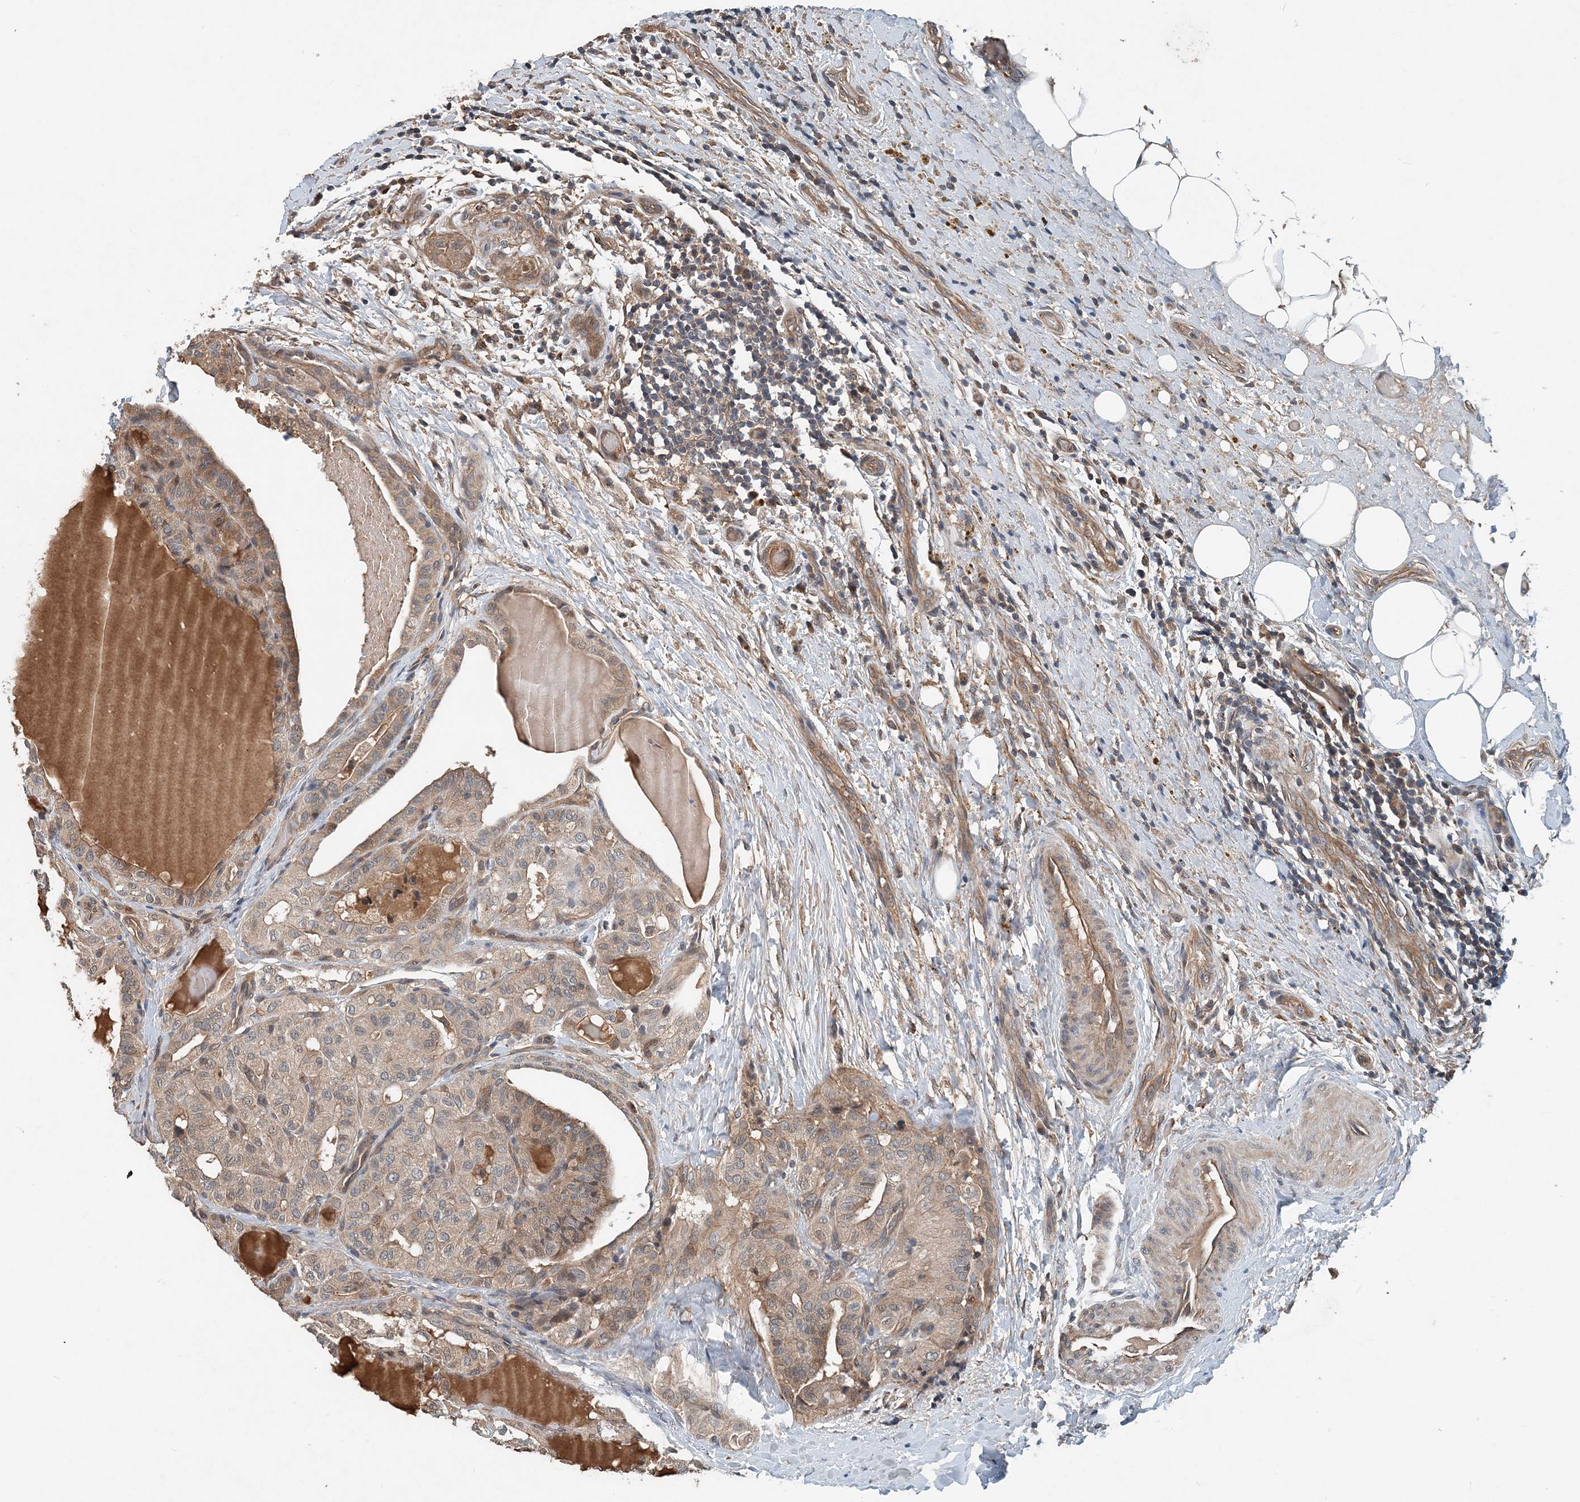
{"staining": {"intensity": "weak", "quantity": "25%-75%", "location": "cytoplasmic/membranous"}, "tissue": "thyroid cancer", "cell_type": "Tumor cells", "image_type": "cancer", "snomed": [{"axis": "morphology", "description": "Papillary adenocarcinoma, NOS"}, {"axis": "topography", "description": "Thyroid gland"}], "caption": "Weak cytoplasmic/membranous protein expression is seen in about 25%-75% of tumor cells in thyroid papillary adenocarcinoma. Nuclei are stained in blue.", "gene": "SMPD3", "patient": {"sex": "male", "age": 77}}